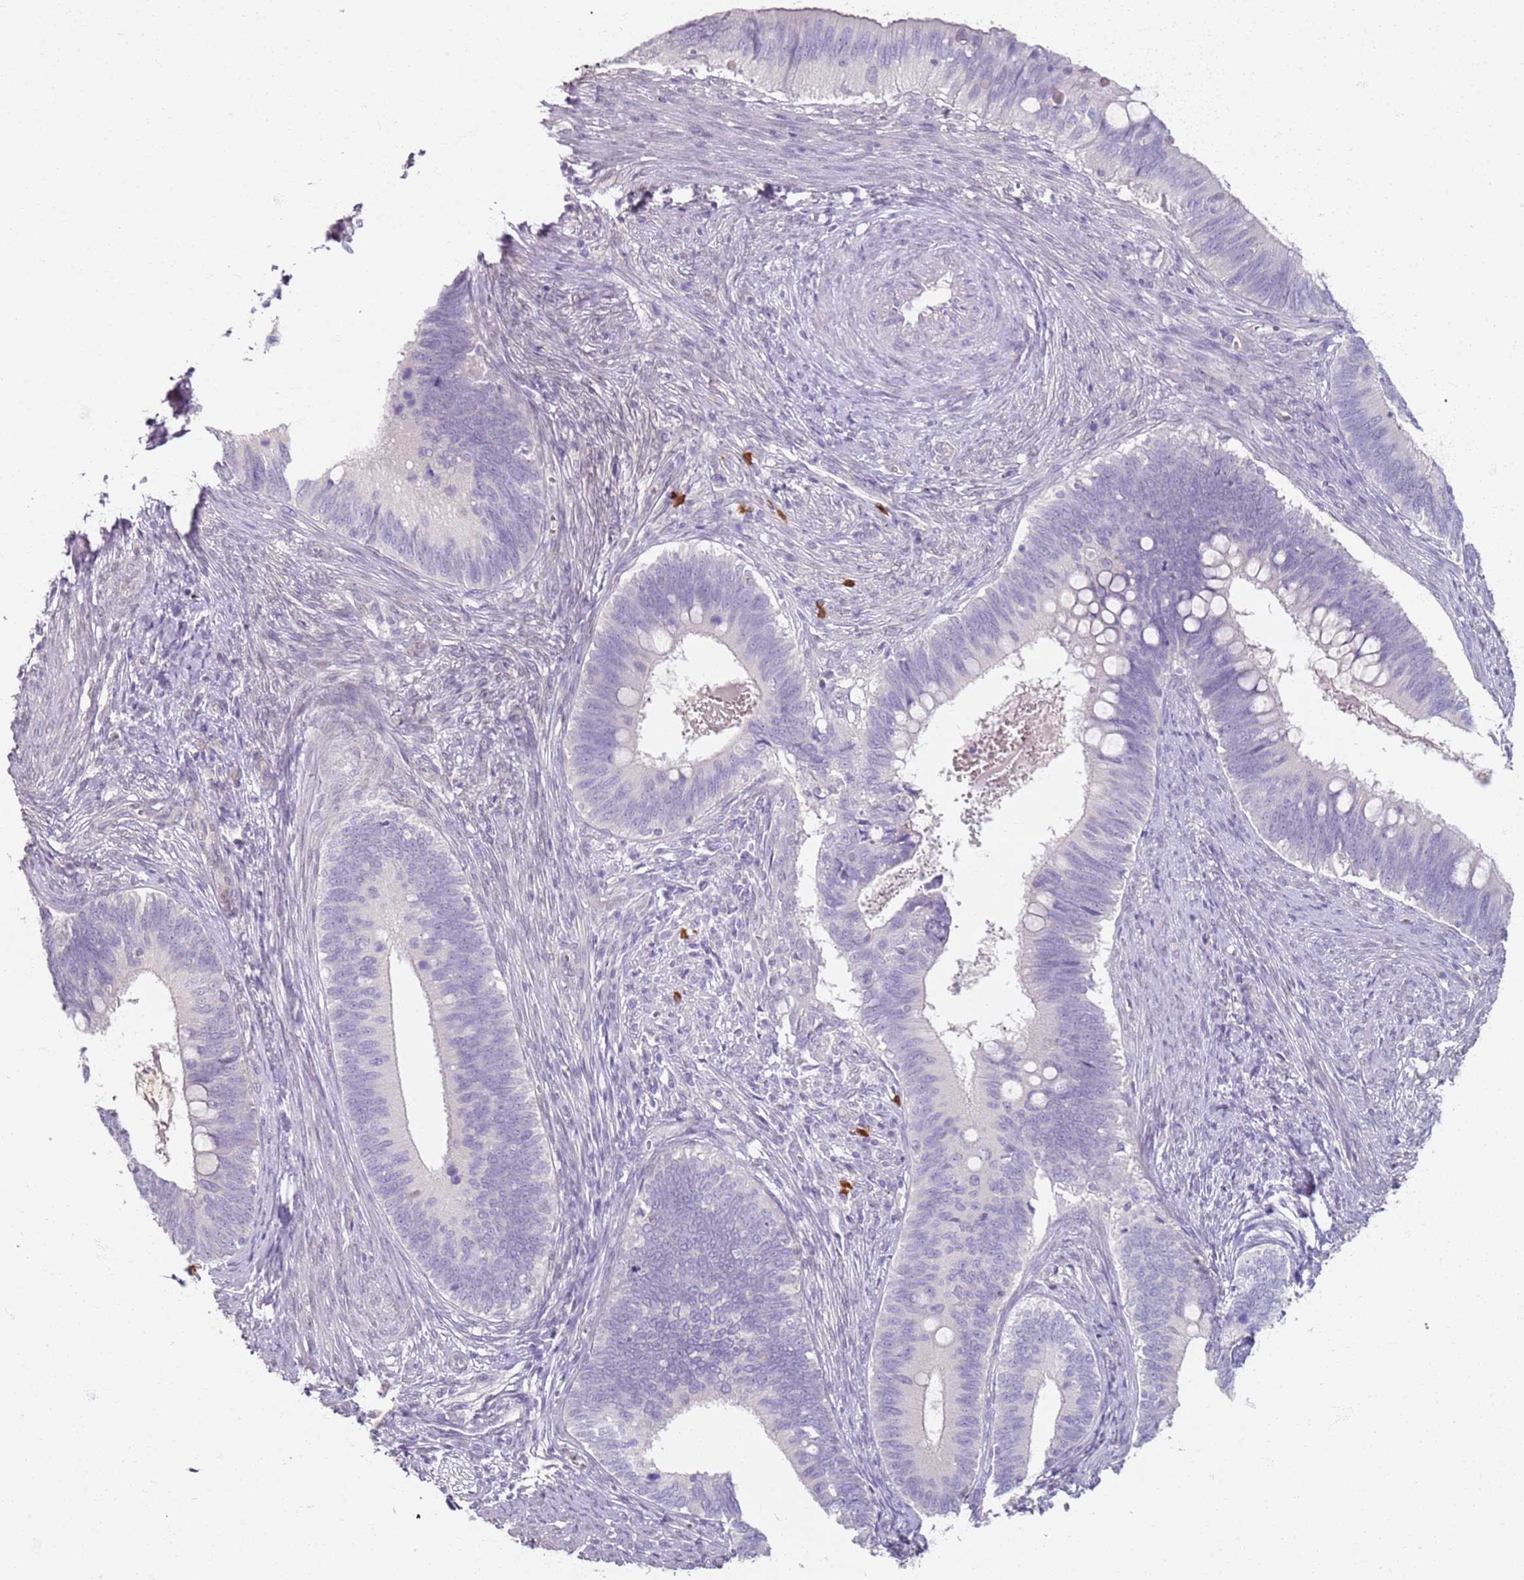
{"staining": {"intensity": "negative", "quantity": "none", "location": "none"}, "tissue": "cervical cancer", "cell_type": "Tumor cells", "image_type": "cancer", "snomed": [{"axis": "morphology", "description": "Adenocarcinoma, NOS"}, {"axis": "topography", "description": "Cervix"}], "caption": "Immunohistochemistry micrograph of cervical cancer stained for a protein (brown), which displays no staining in tumor cells.", "gene": "CD40LG", "patient": {"sex": "female", "age": 42}}